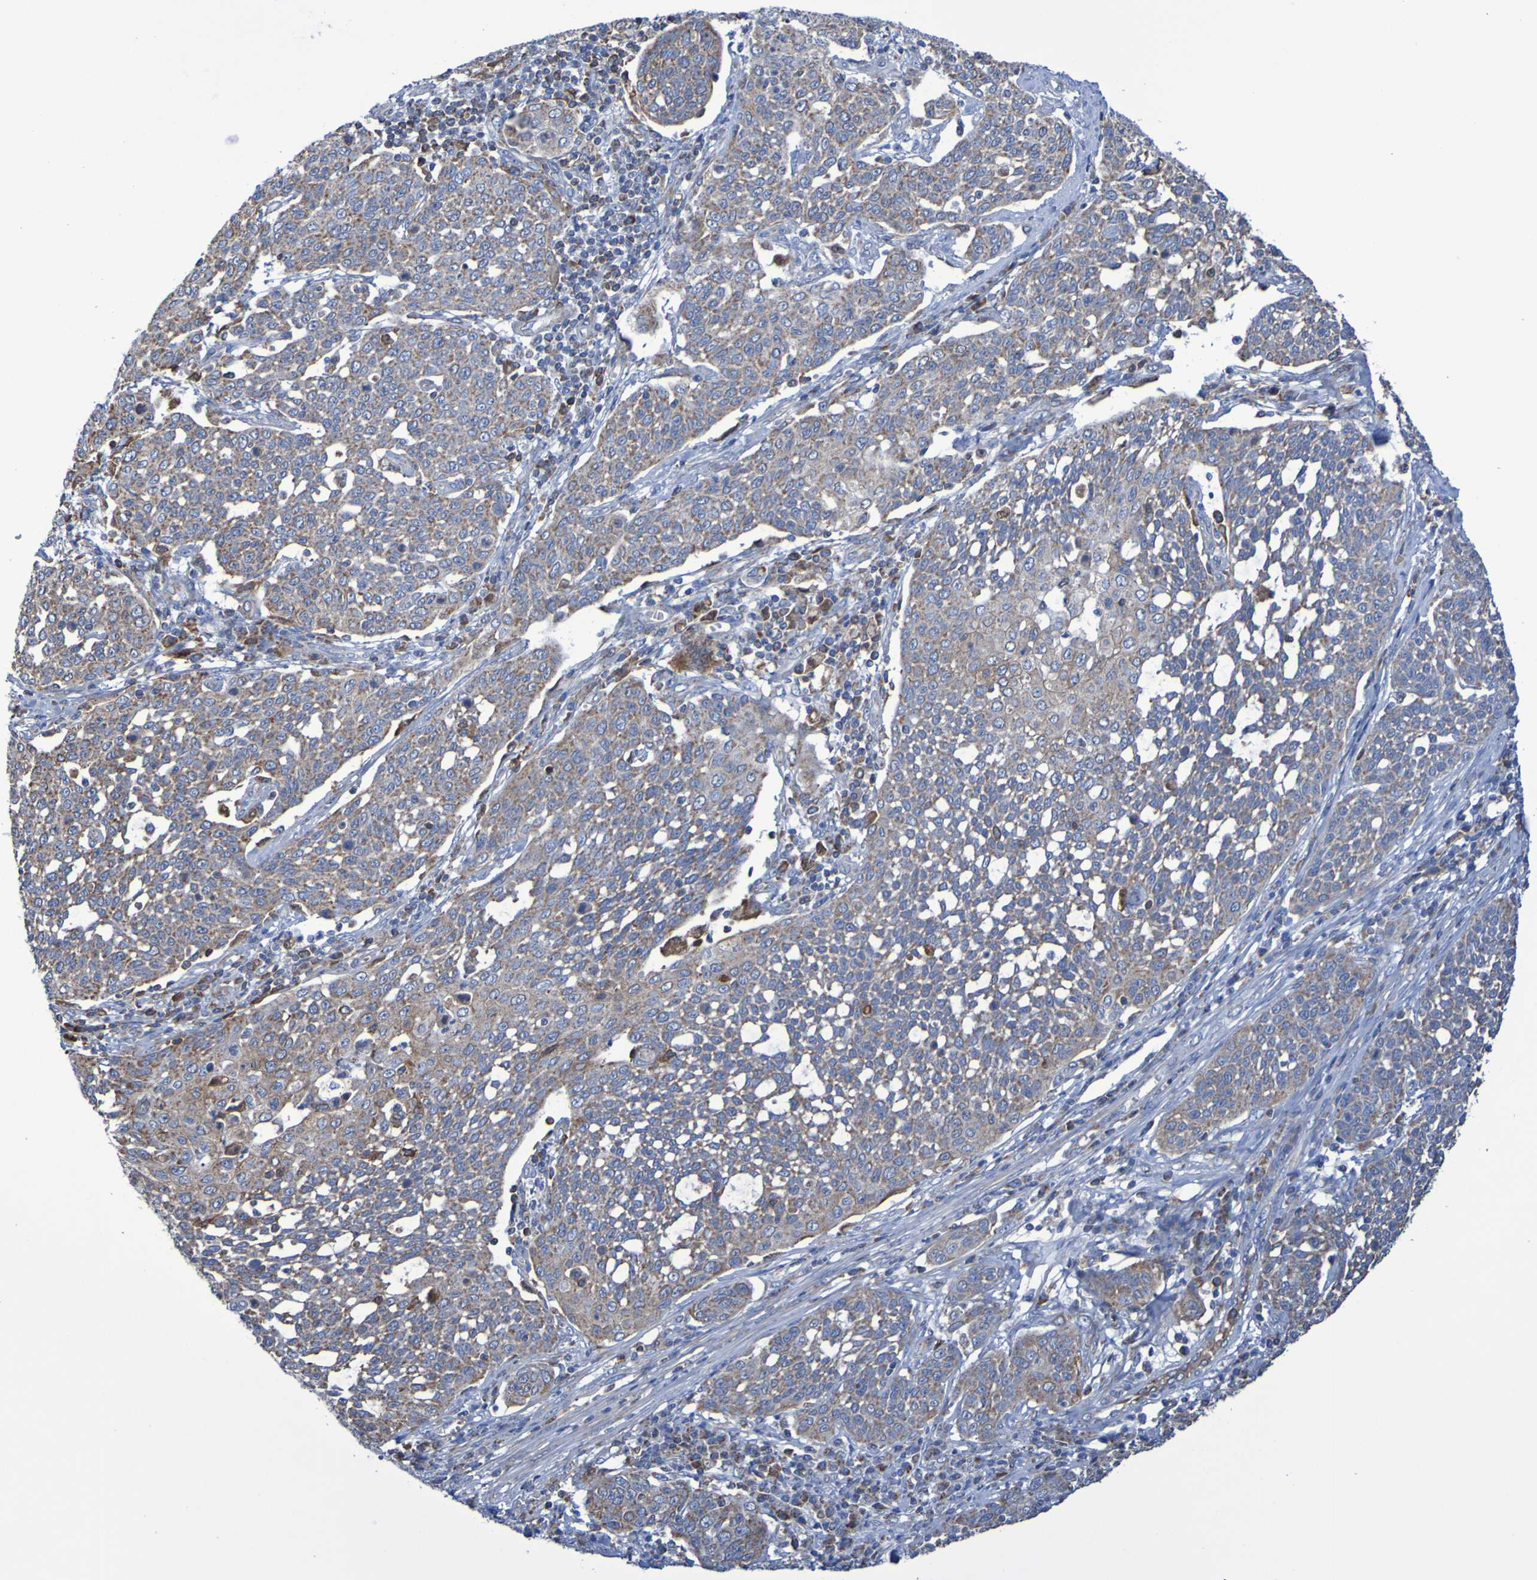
{"staining": {"intensity": "moderate", "quantity": ">75%", "location": "cytoplasmic/membranous"}, "tissue": "cervical cancer", "cell_type": "Tumor cells", "image_type": "cancer", "snomed": [{"axis": "morphology", "description": "Squamous cell carcinoma, NOS"}, {"axis": "topography", "description": "Cervix"}], "caption": "Protein analysis of cervical cancer tissue shows moderate cytoplasmic/membranous expression in approximately >75% of tumor cells.", "gene": "CNTN2", "patient": {"sex": "female", "age": 34}}